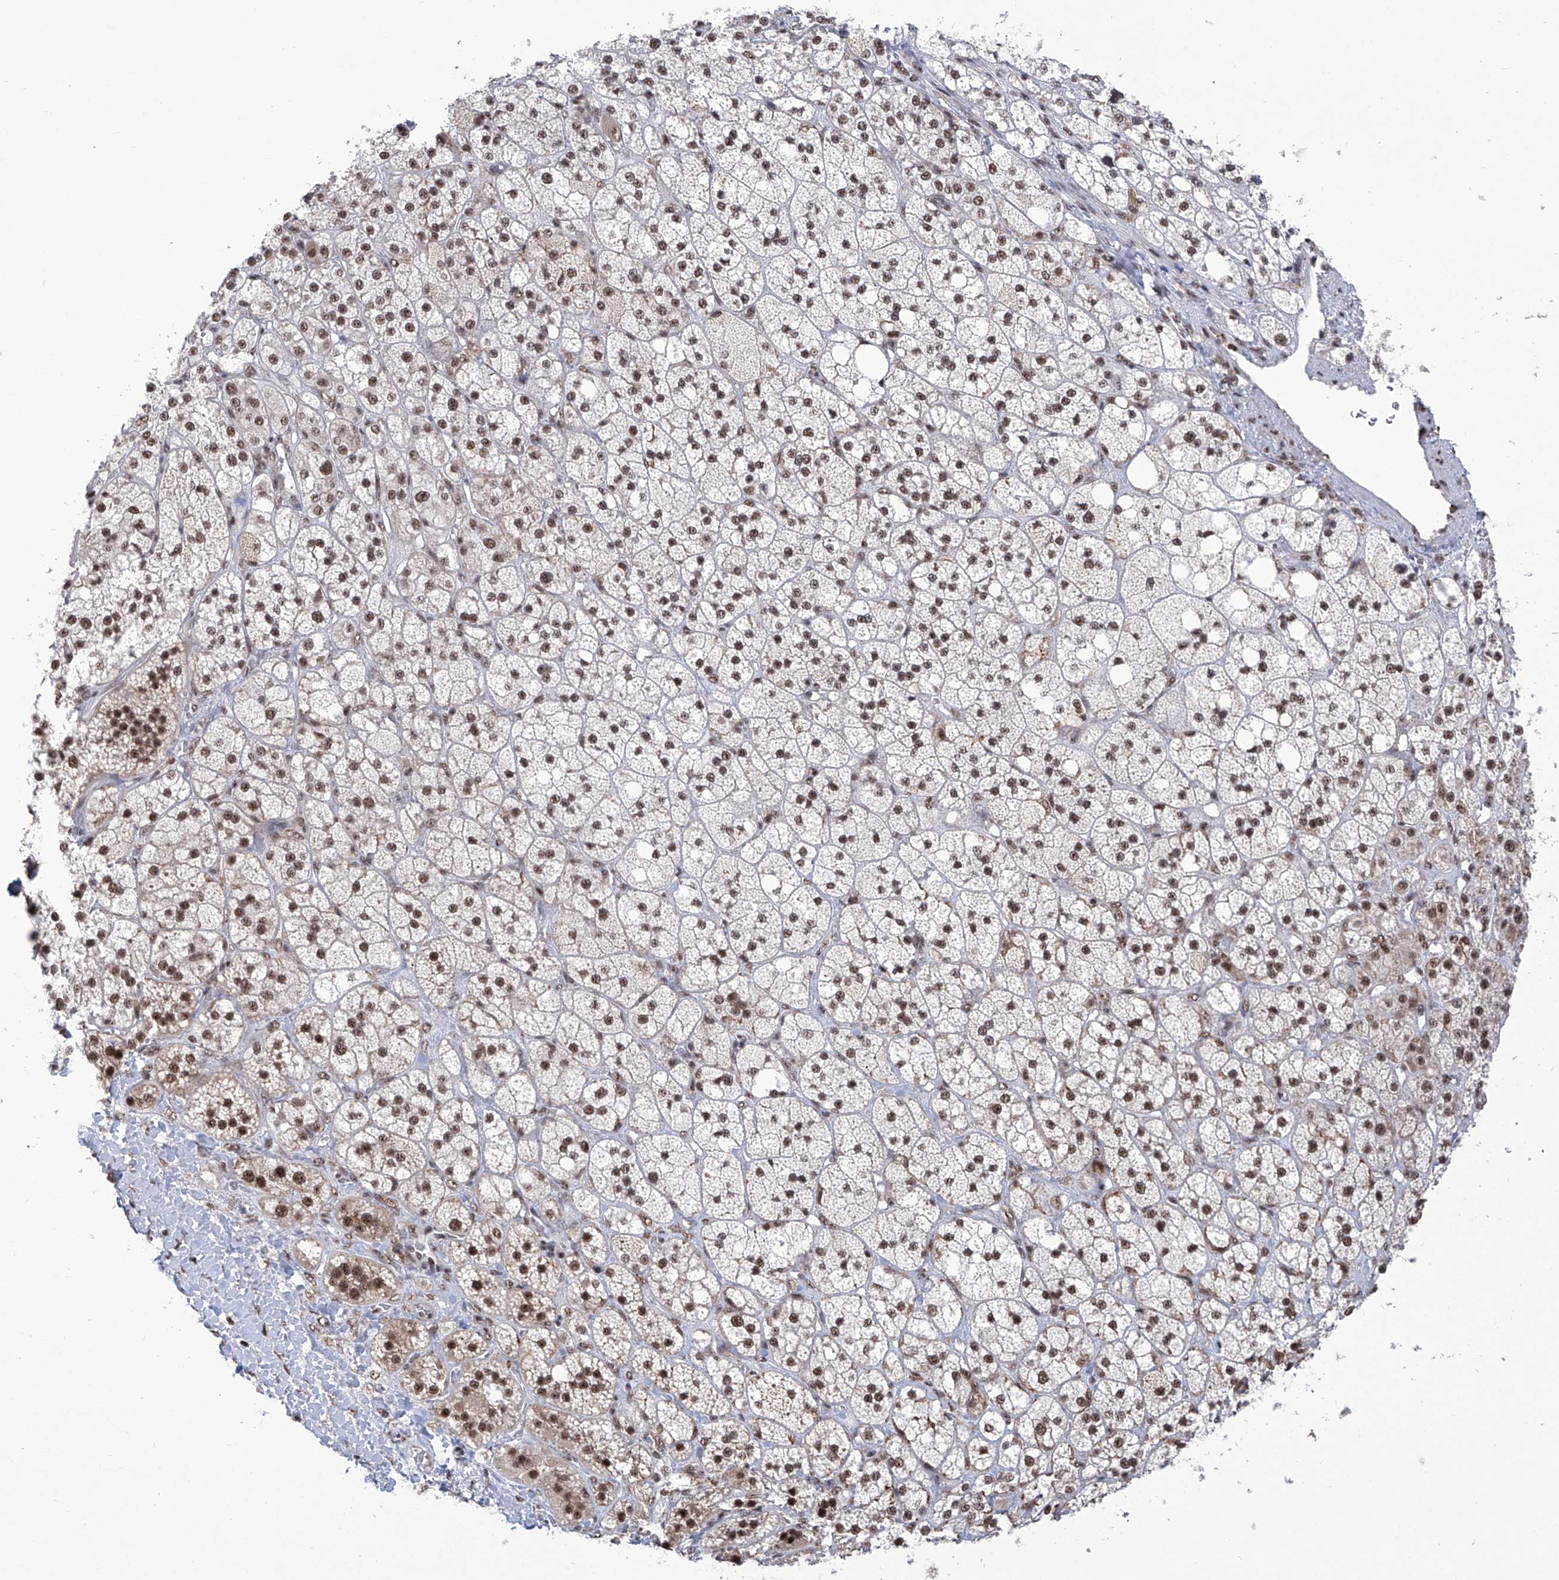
{"staining": {"intensity": "strong", "quantity": ">75%", "location": "nuclear"}, "tissue": "adrenal gland", "cell_type": "Glandular cells", "image_type": "normal", "snomed": [{"axis": "morphology", "description": "Normal tissue, NOS"}, {"axis": "topography", "description": "Adrenal gland"}], "caption": "Immunohistochemical staining of normal human adrenal gland displays >75% levels of strong nuclear protein staining in about >75% of glandular cells.", "gene": "FBXL4", "patient": {"sex": "male", "age": 61}}